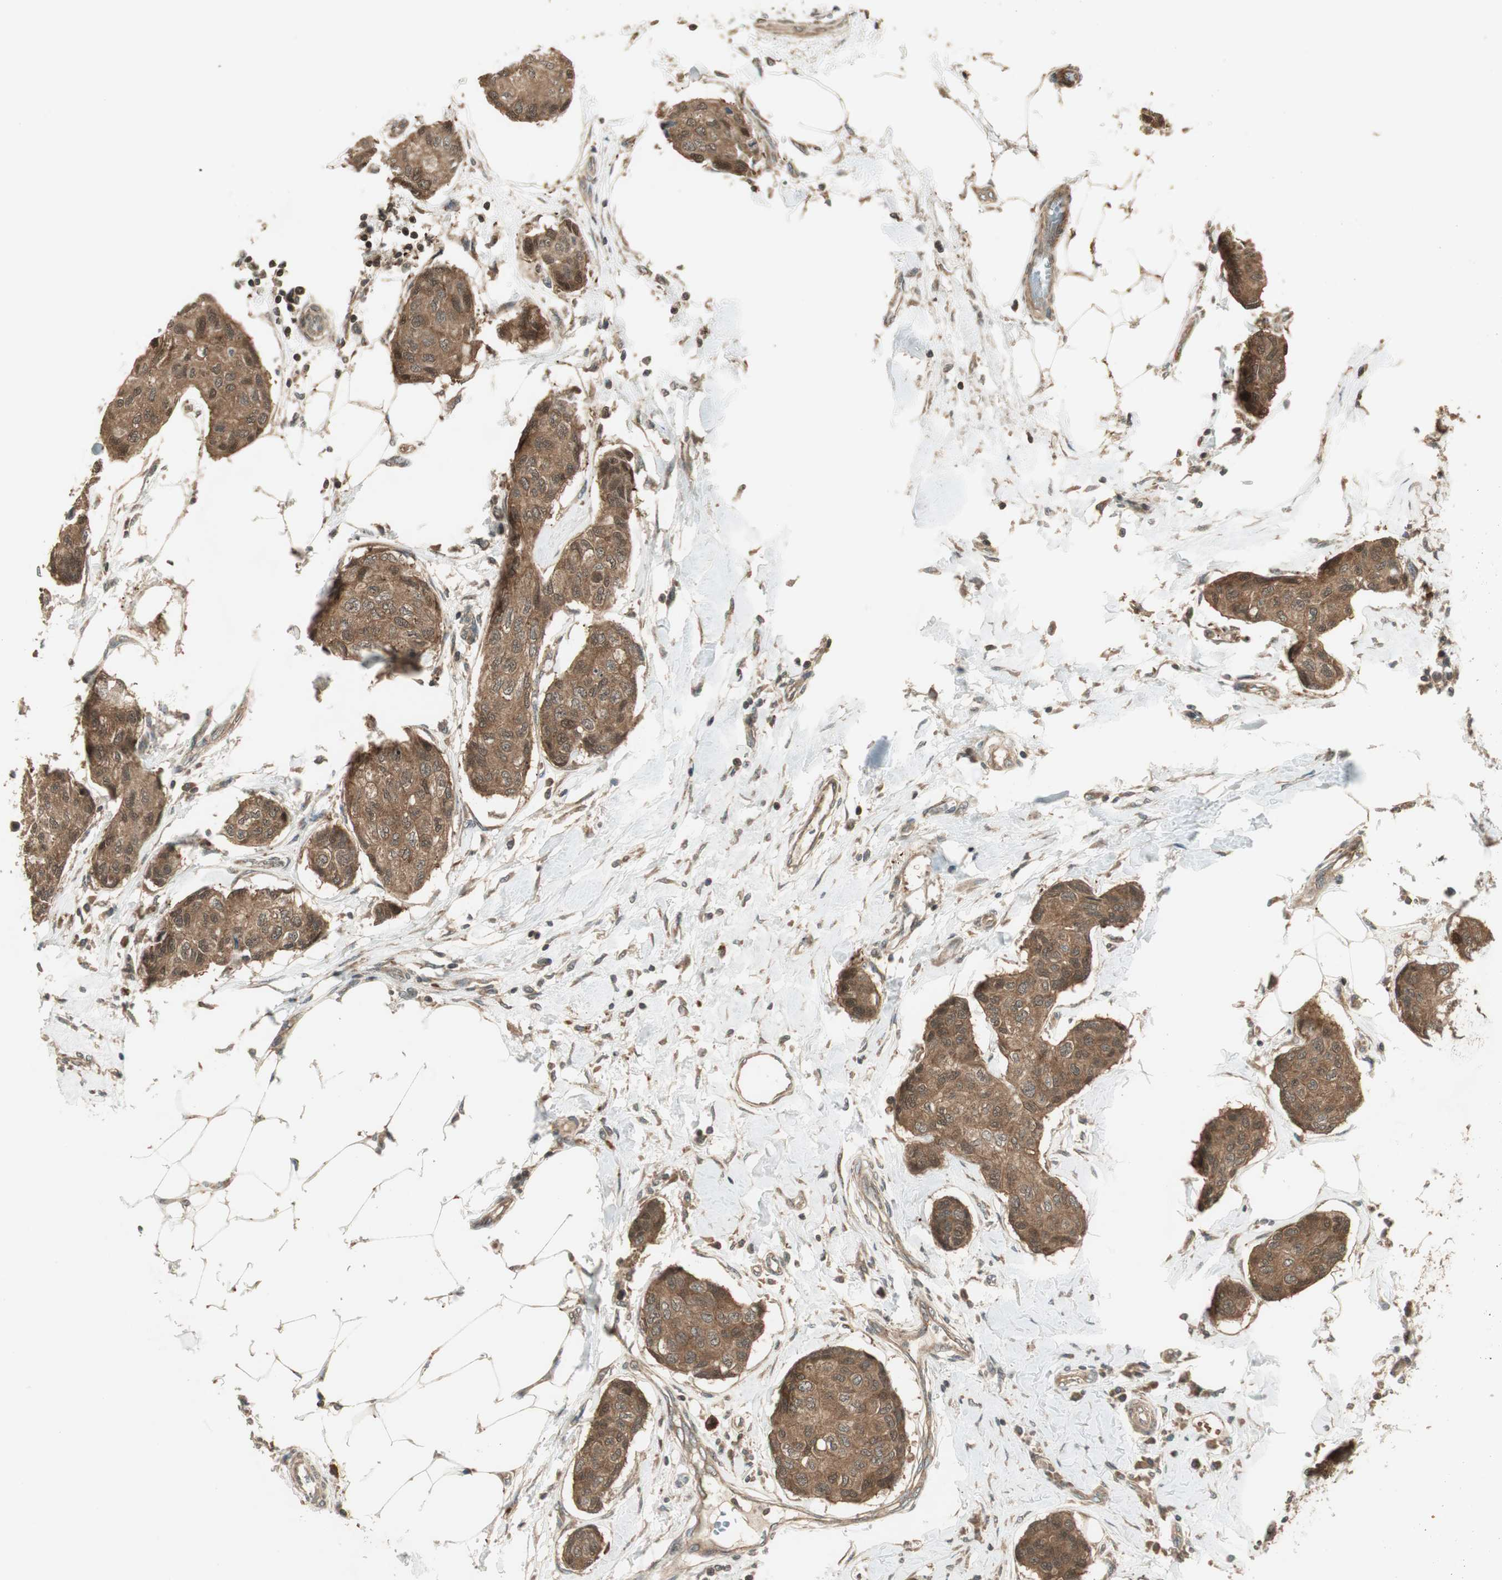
{"staining": {"intensity": "moderate", "quantity": ">75%", "location": "cytoplasmic/membranous"}, "tissue": "breast cancer", "cell_type": "Tumor cells", "image_type": "cancer", "snomed": [{"axis": "morphology", "description": "Duct carcinoma"}, {"axis": "topography", "description": "Breast"}], "caption": "This histopathology image displays breast cancer (infiltrating ductal carcinoma) stained with immunohistochemistry to label a protein in brown. The cytoplasmic/membranous of tumor cells show moderate positivity for the protein. Nuclei are counter-stained blue.", "gene": "CNOT4", "patient": {"sex": "female", "age": 80}}